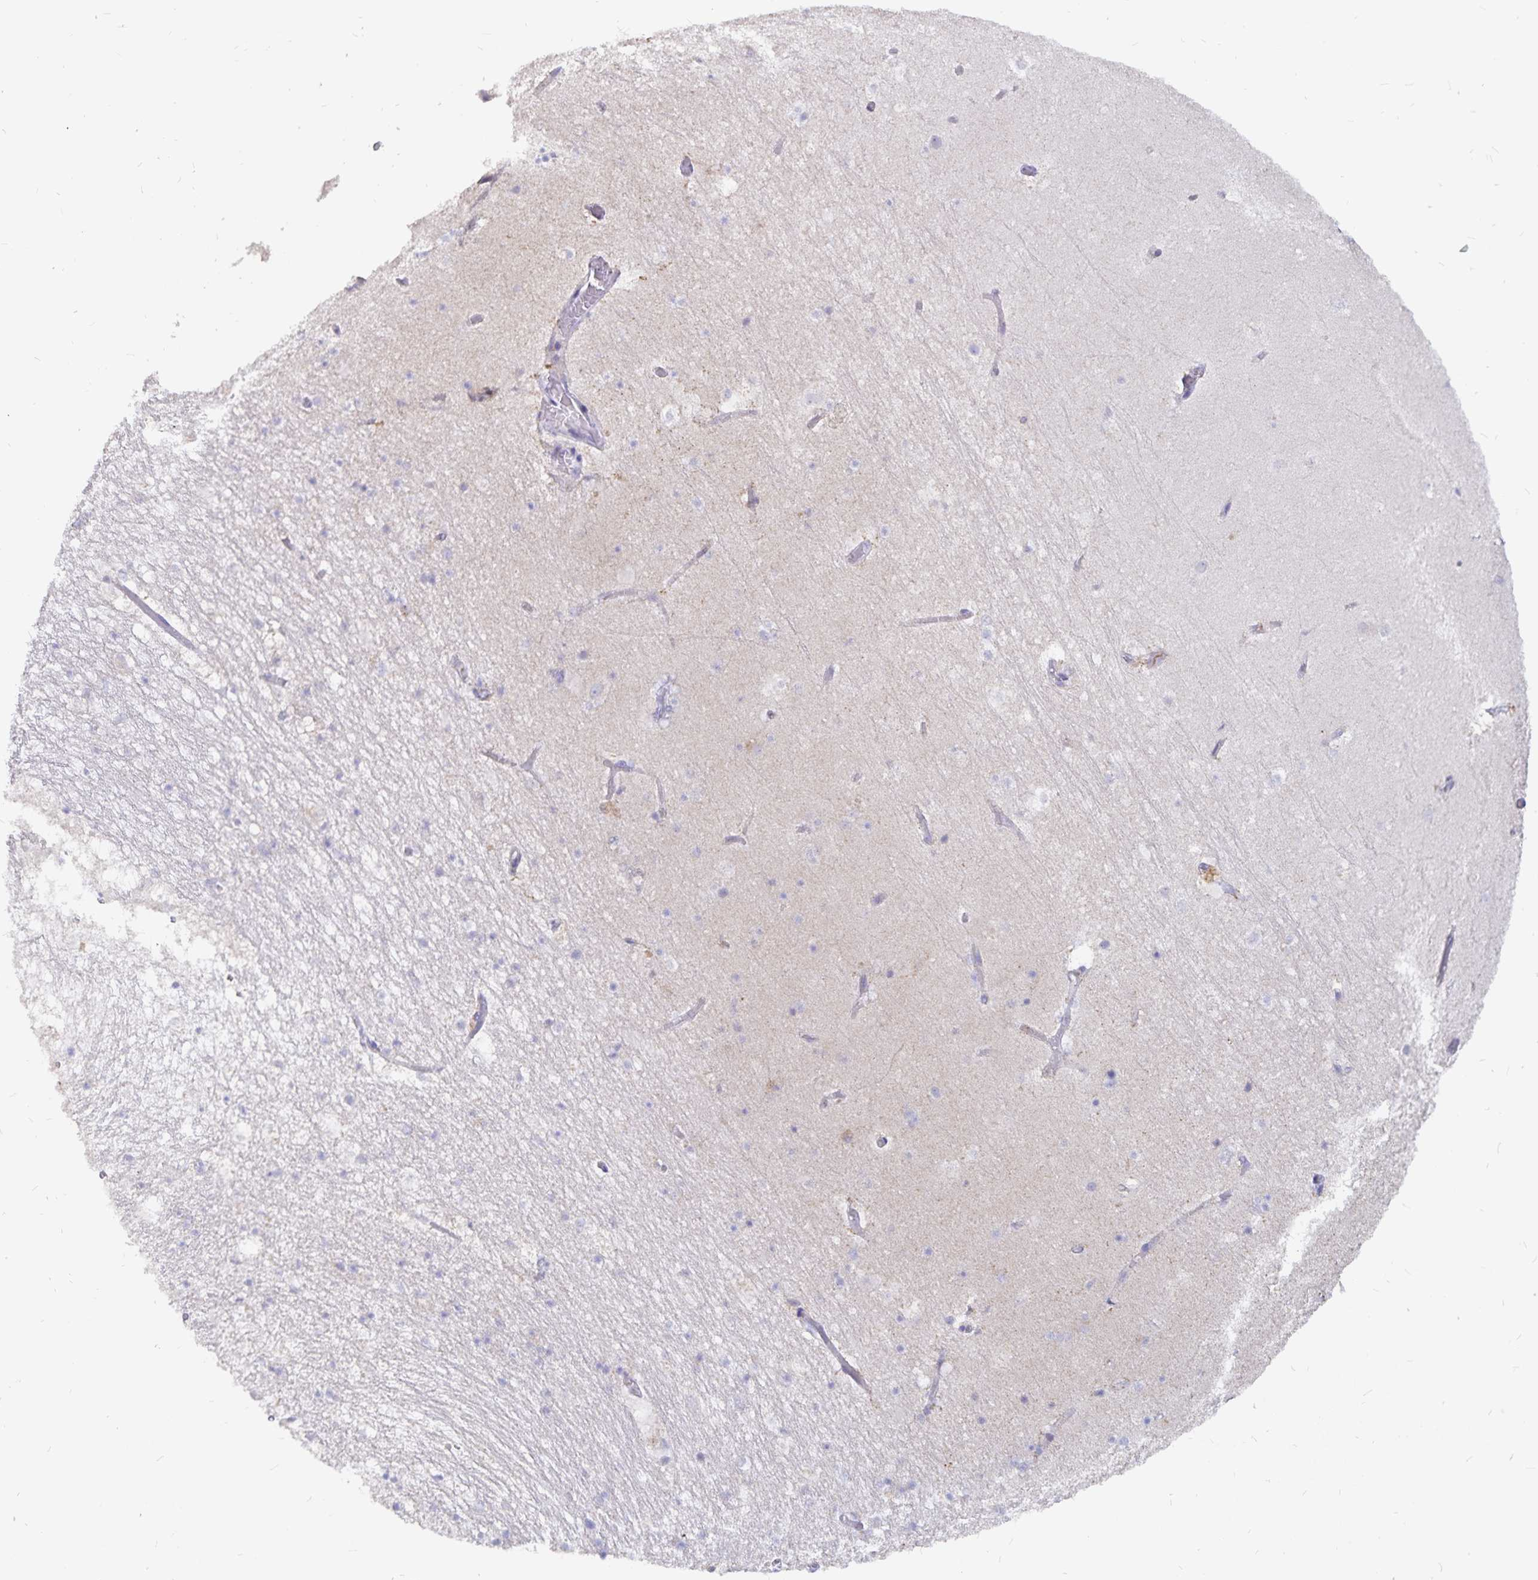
{"staining": {"intensity": "negative", "quantity": "none", "location": "none"}, "tissue": "hippocampus", "cell_type": "Glial cells", "image_type": "normal", "snomed": [{"axis": "morphology", "description": "Normal tissue, NOS"}, {"axis": "topography", "description": "Hippocampus"}], "caption": "Glial cells show no significant protein positivity in benign hippocampus. The staining is performed using DAB (3,3'-diaminobenzidine) brown chromogen with nuclei counter-stained in using hematoxylin.", "gene": "PKHD1", "patient": {"sex": "female", "age": 52}}